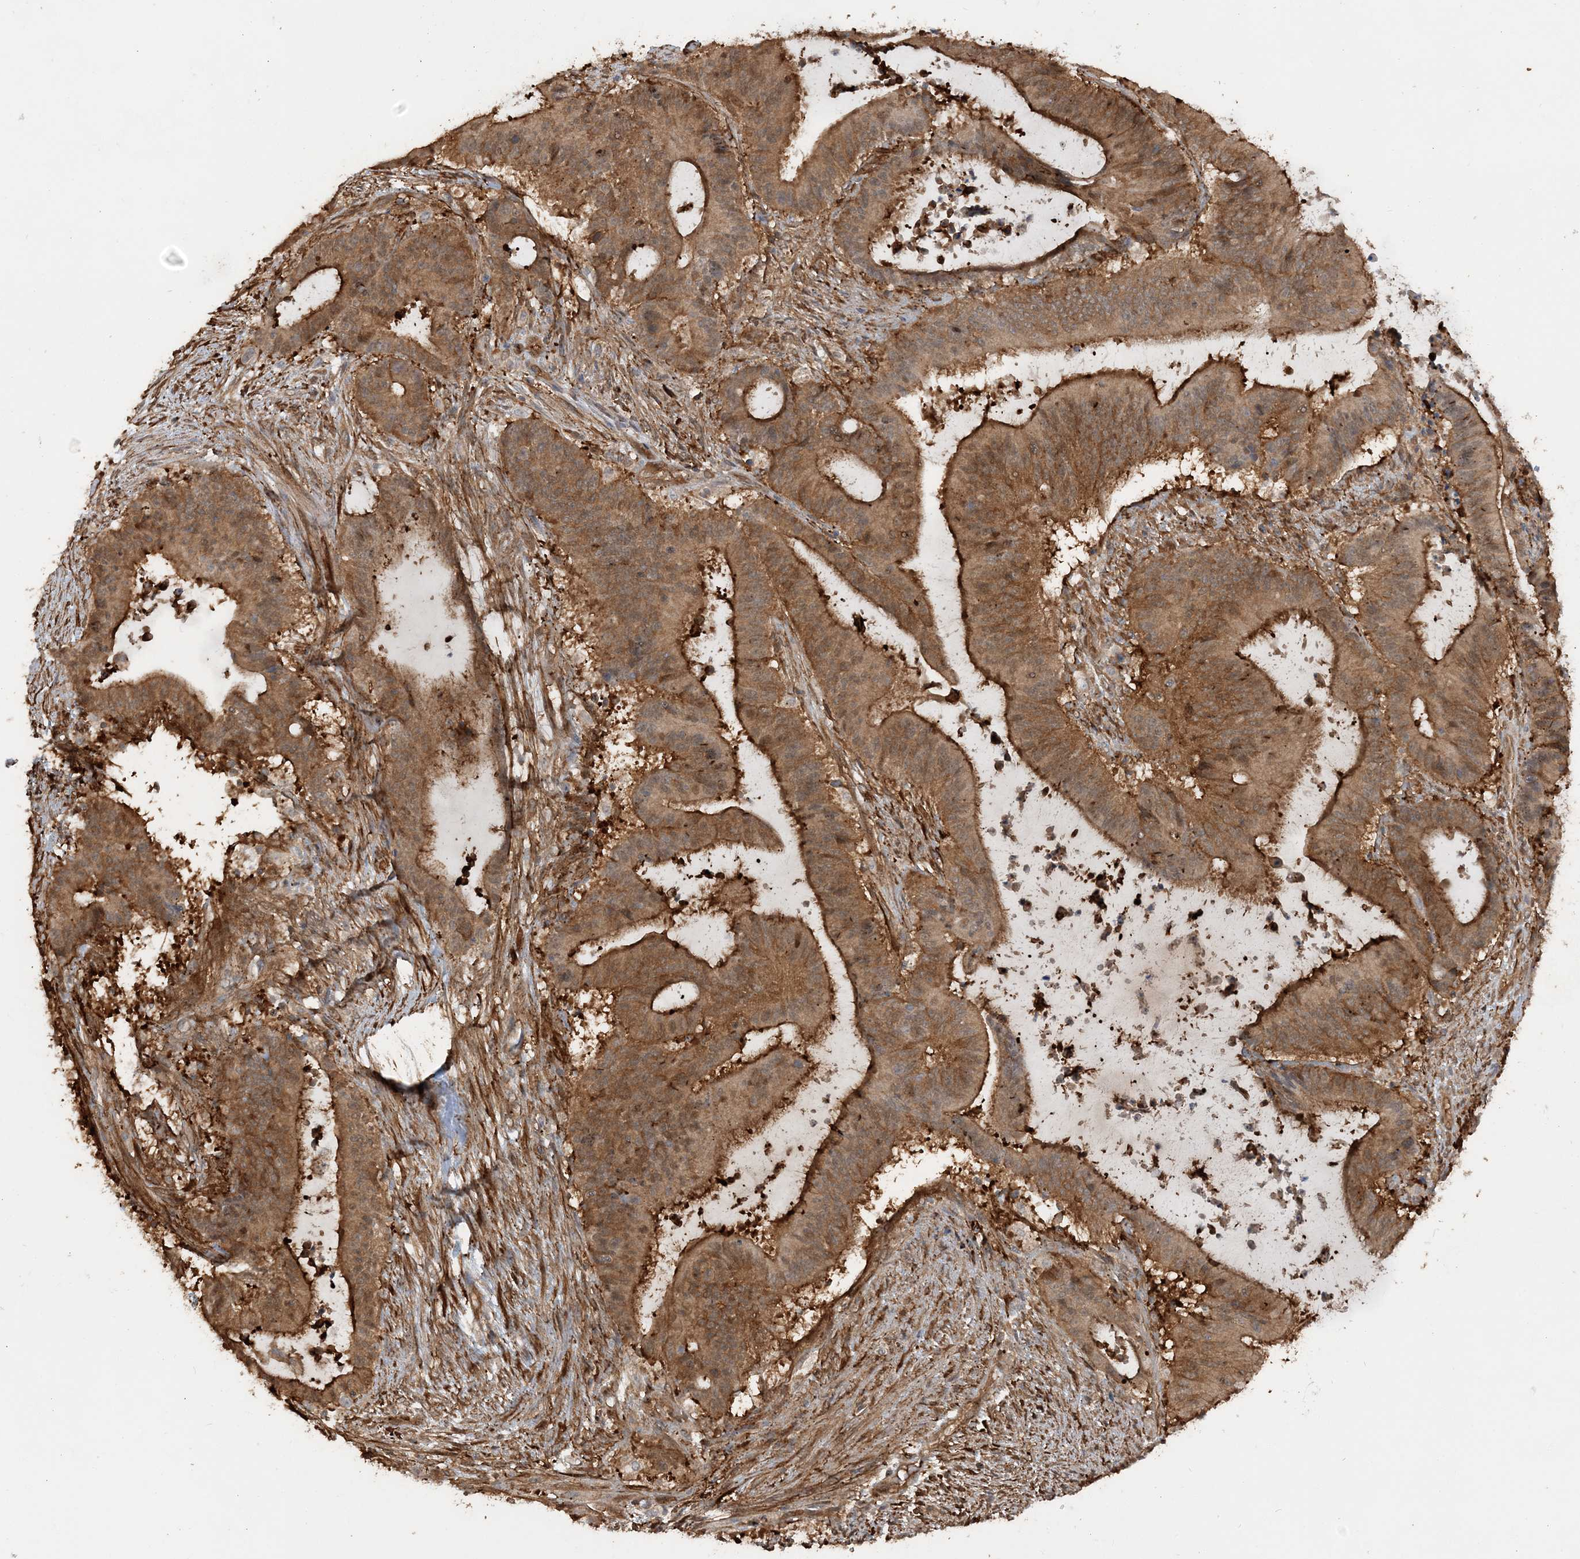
{"staining": {"intensity": "moderate", "quantity": ">75%", "location": "cytoplasmic/membranous"}, "tissue": "liver cancer", "cell_type": "Tumor cells", "image_type": "cancer", "snomed": [{"axis": "morphology", "description": "Normal tissue, NOS"}, {"axis": "morphology", "description": "Cholangiocarcinoma"}, {"axis": "topography", "description": "Liver"}, {"axis": "topography", "description": "Peripheral nerve tissue"}], "caption": "Moderate cytoplasmic/membranous expression is appreciated in about >75% of tumor cells in liver cancer (cholangiocarcinoma).", "gene": "DSTN", "patient": {"sex": "female", "age": 73}}